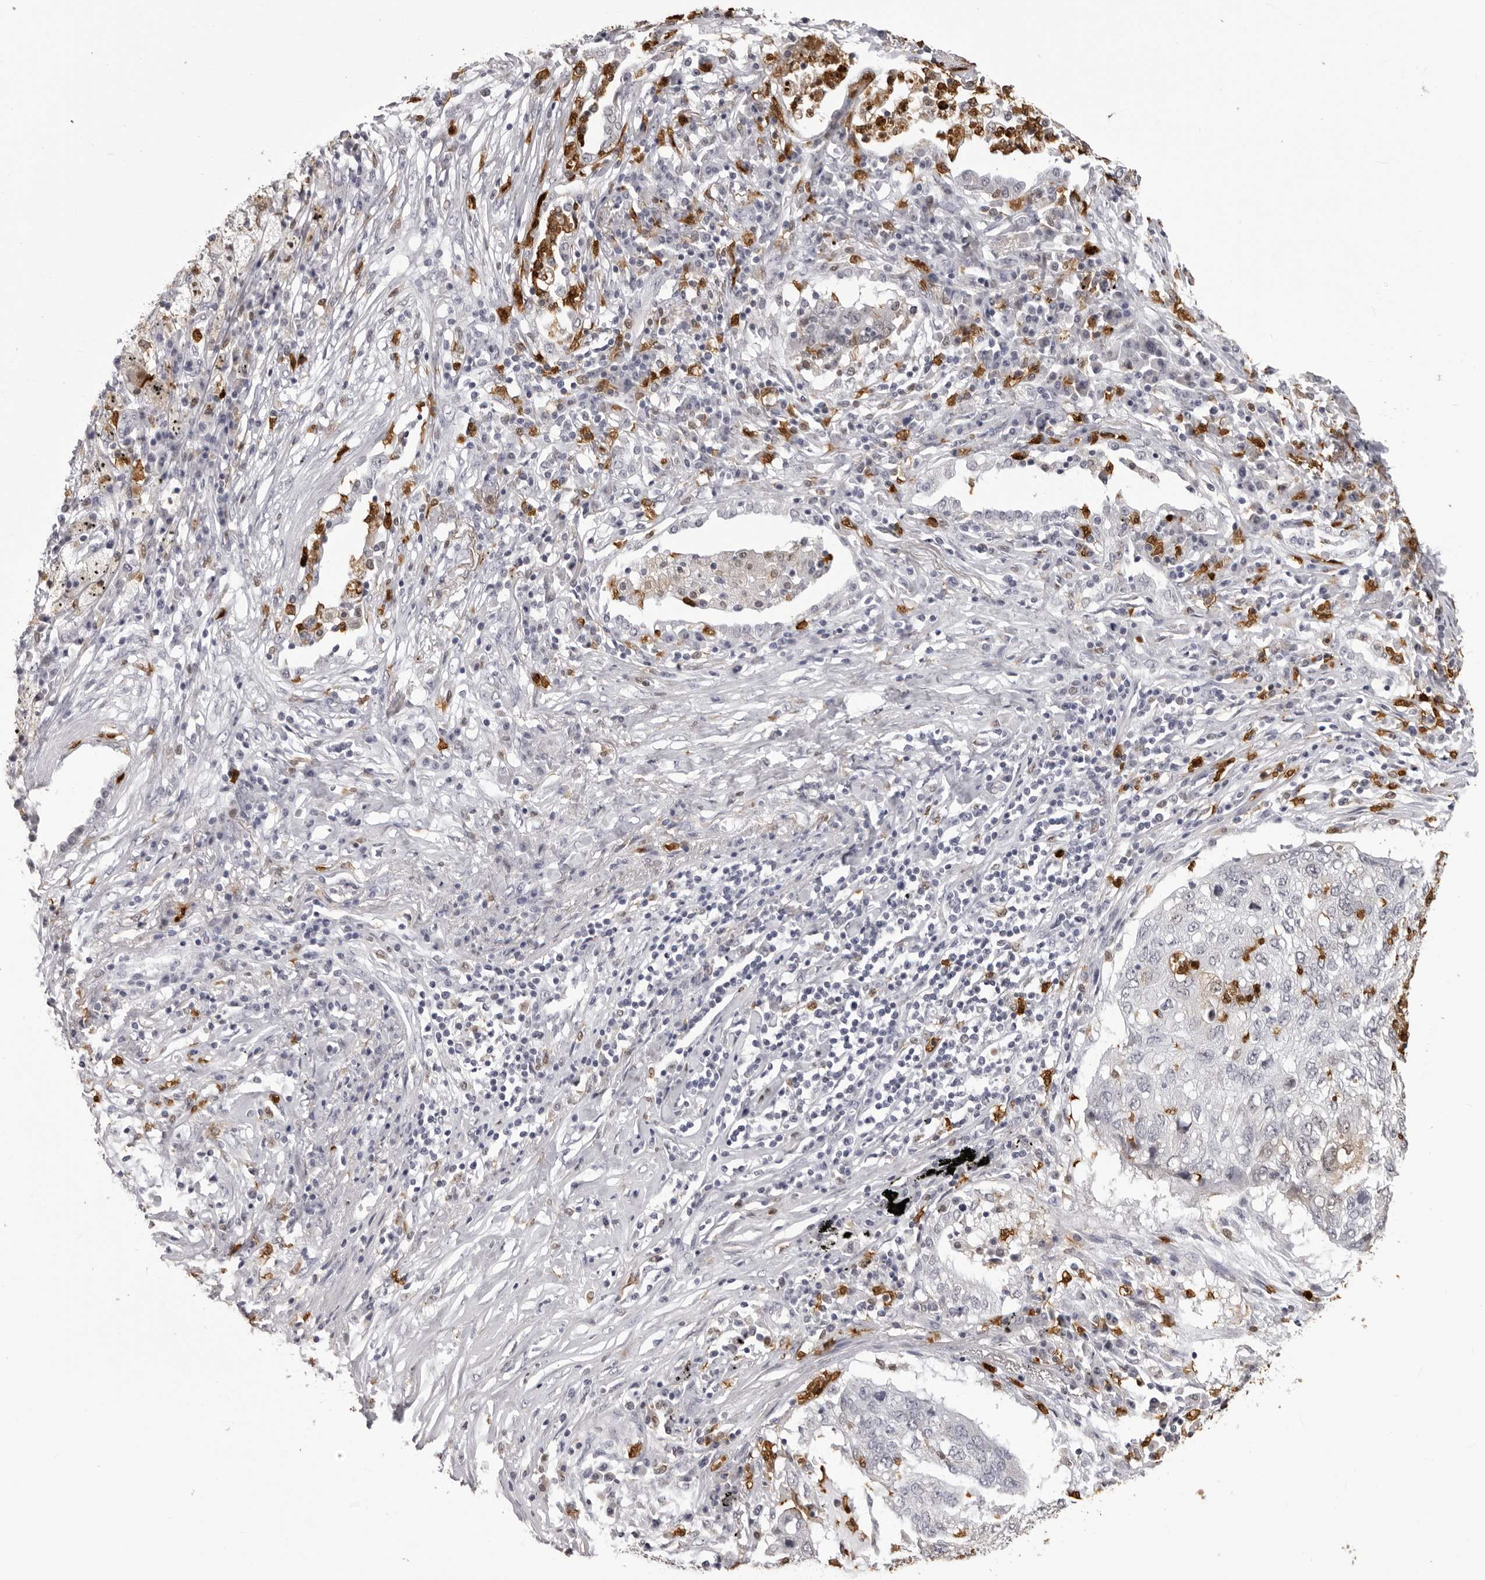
{"staining": {"intensity": "negative", "quantity": "none", "location": "none"}, "tissue": "lung cancer", "cell_type": "Tumor cells", "image_type": "cancer", "snomed": [{"axis": "morphology", "description": "Squamous cell carcinoma, NOS"}, {"axis": "topography", "description": "Lung"}], "caption": "Tumor cells show no significant staining in lung cancer.", "gene": "IL31", "patient": {"sex": "female", "age": 63}}